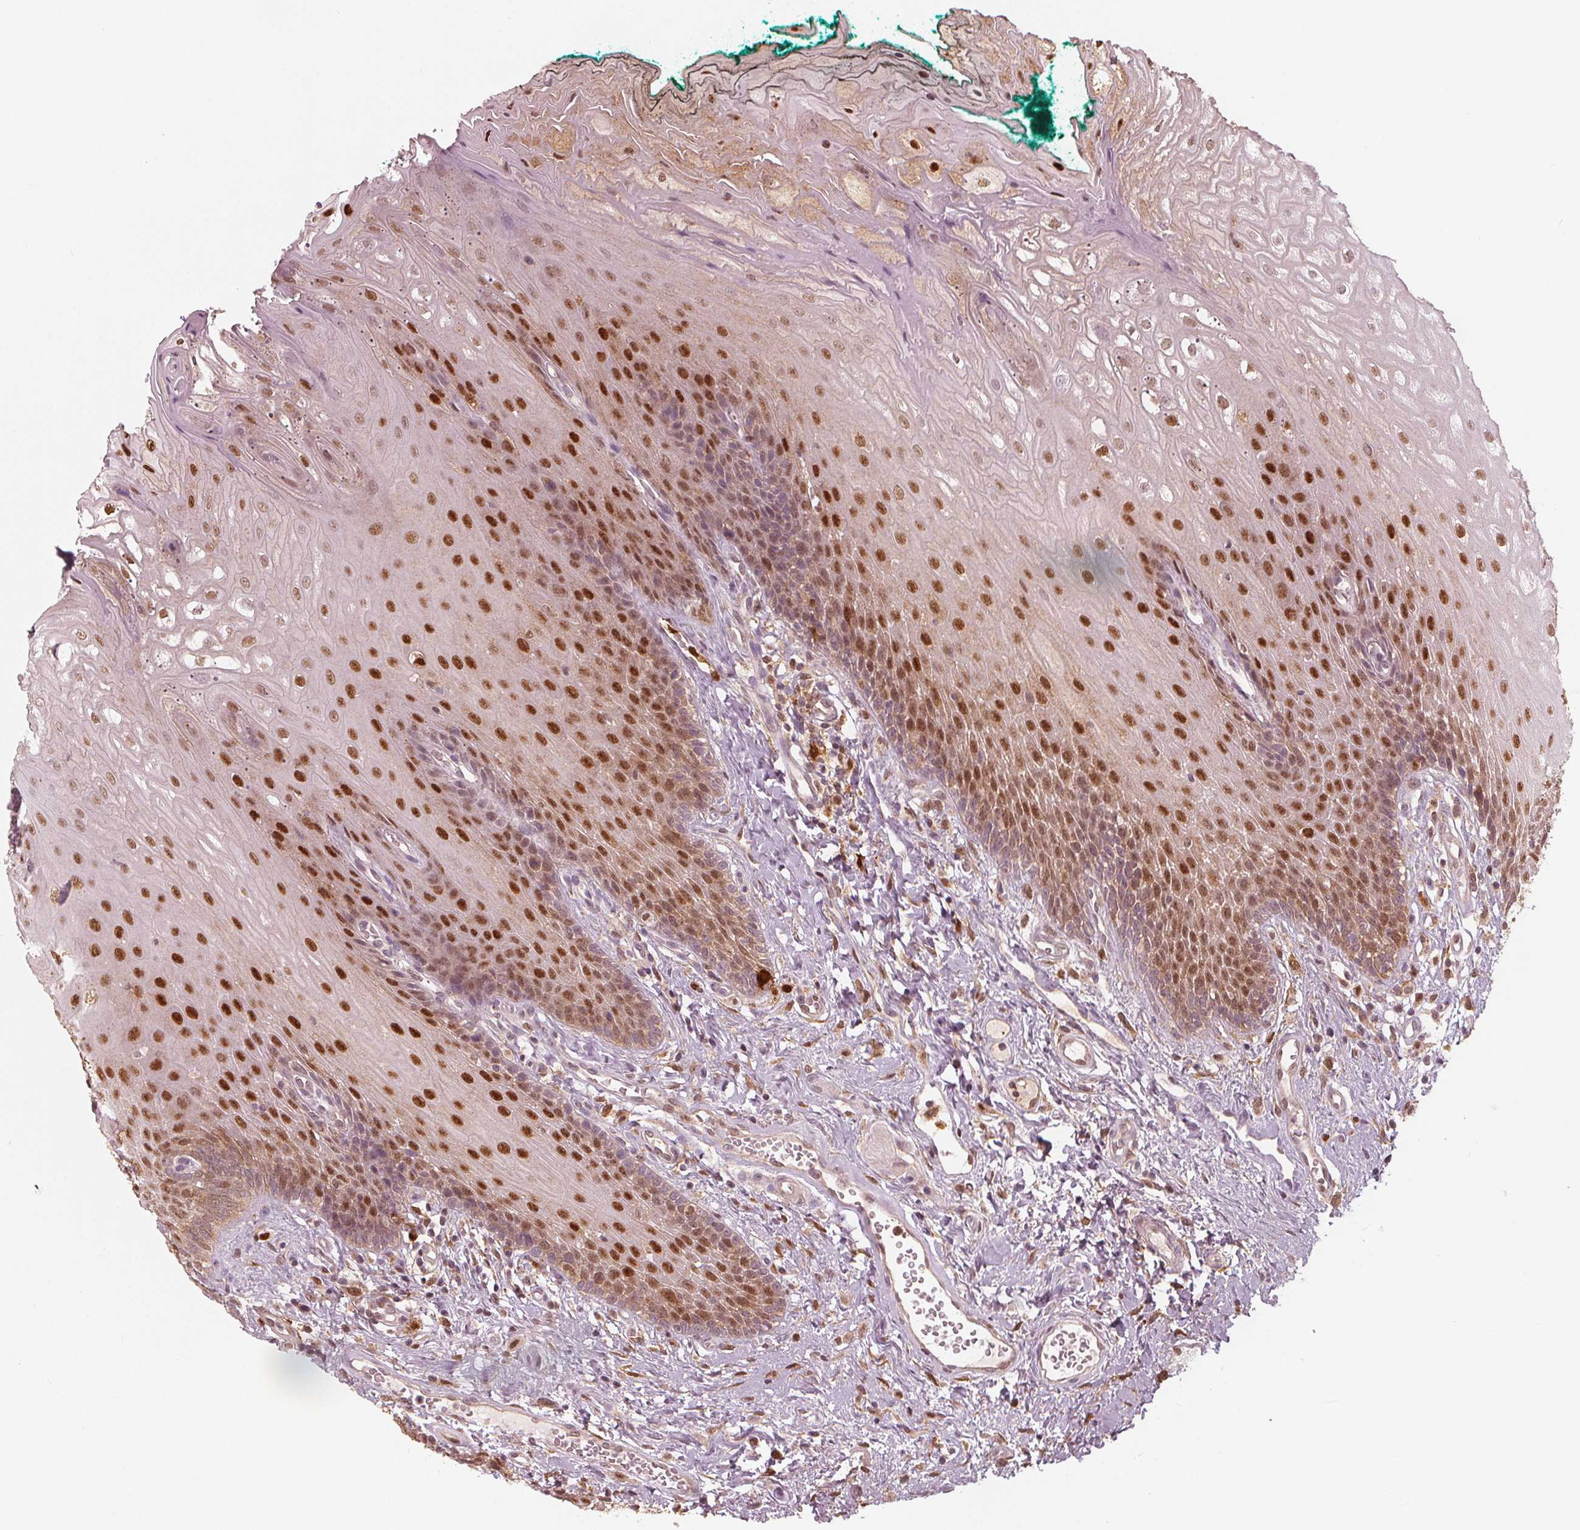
{"staining": {"intensity": "strong", "quantity": "25%-75%", "location": "nuclear"}, "tissue": "oral mucosa", "cell_type": "Squamous epithelial cells", "image_type": "normal", "snomed": [{"axis": "morphology", "description": "Normal tissue, NOS"}, {"axis": "topography", "description": "Oral tissue"}], "caption": "This histopathology image demonstrates normal oral mucosa stained with immunohistochemistry to label a protein in brown. The nuclear of squamous epithelial cells show strong positivity for the protein. Nuclei are counter-stained blue.", "gene": "SQSTM1", "patient": {"sex": "female", "age": 68}}